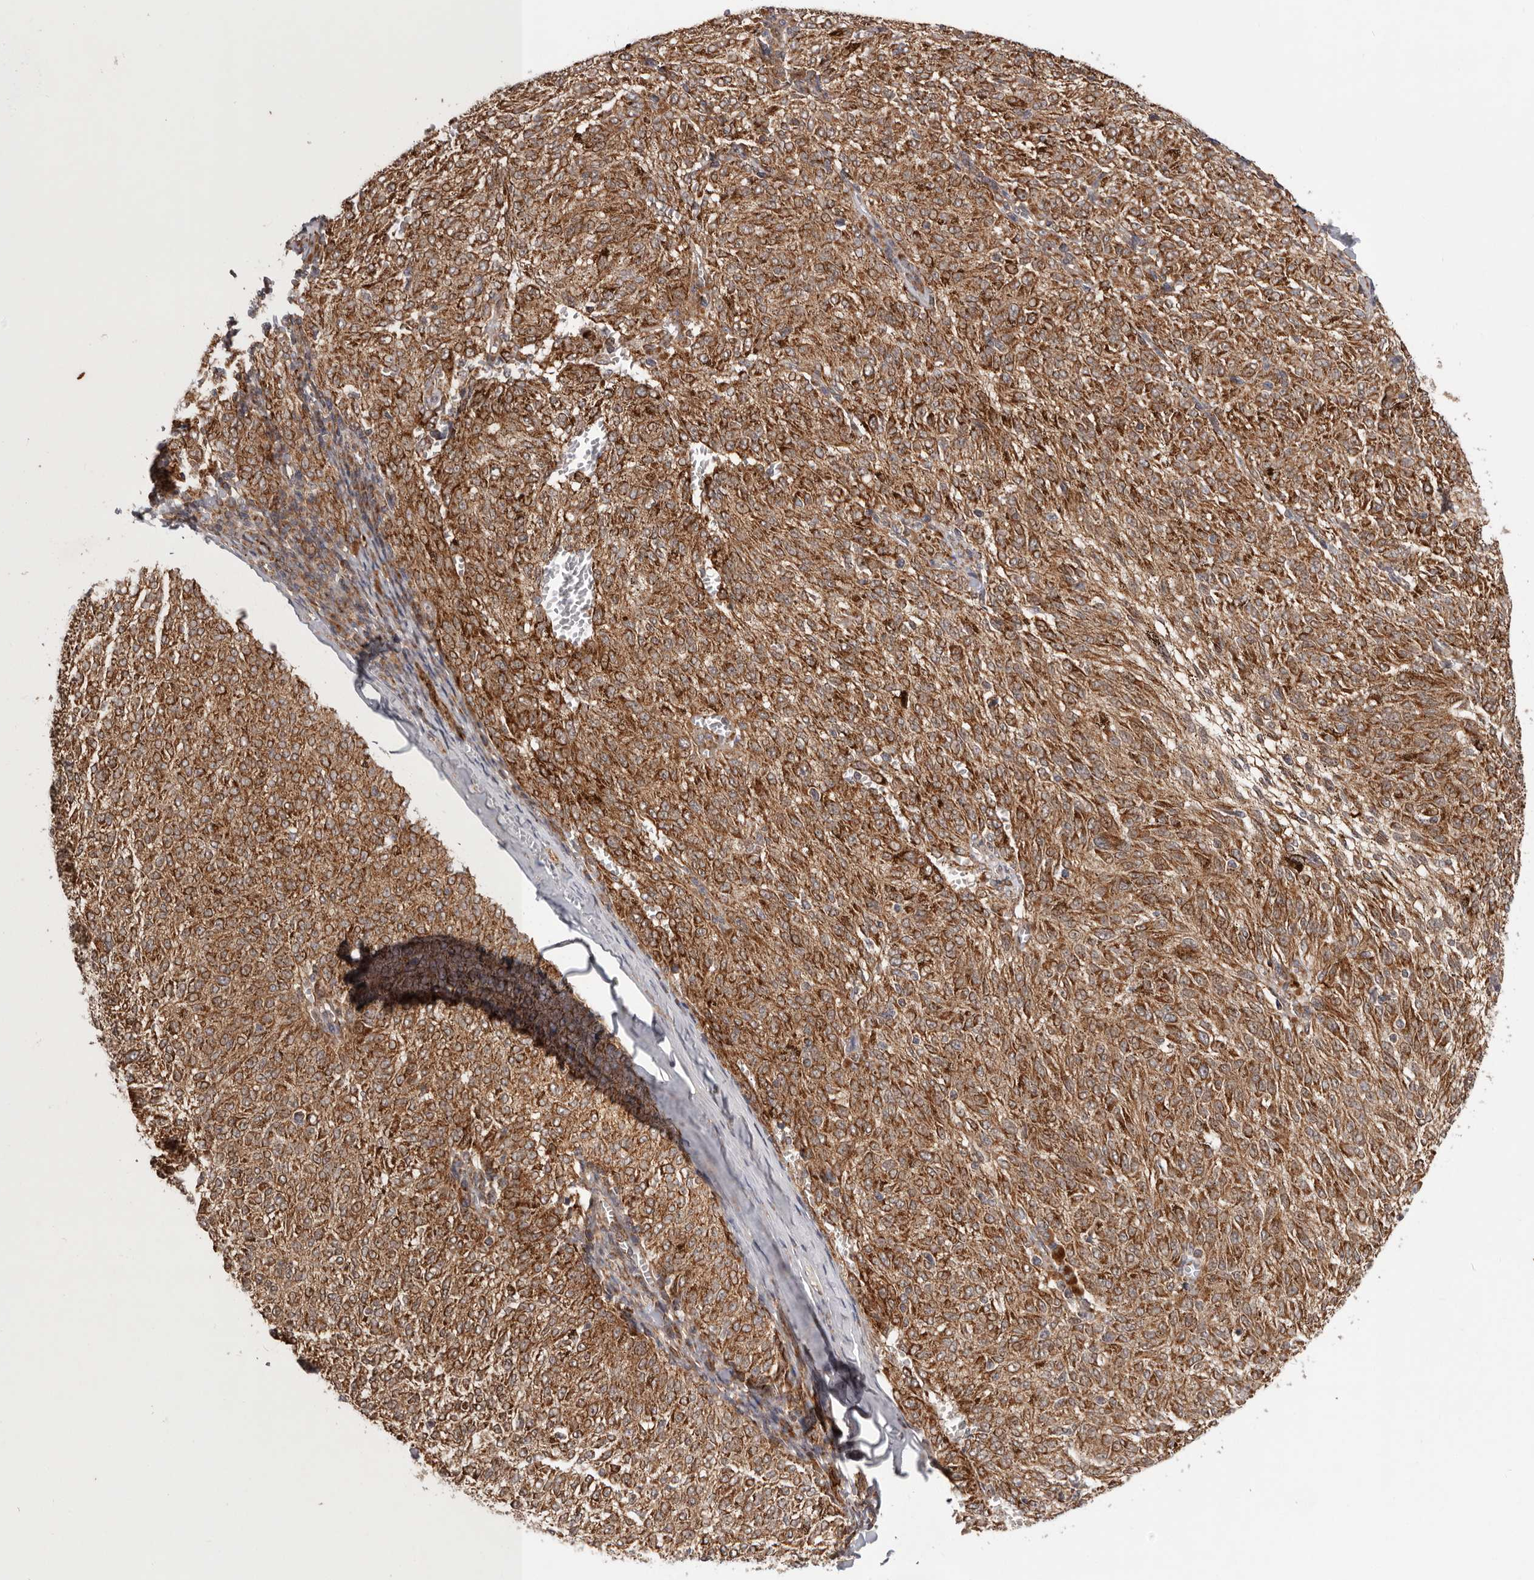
{"staining": {"intensity": "strong", "quantity": ">75%", "location": "cytoplasmic/membranous"}, "tissue": "melanoma", "cell_type": "Tumor cells", "image_type": "cancer", "snomed": [{"axis": "morphology", "description": "Malignant melanoma, NOS"}, {"axis": "topography", "description": "Skin"}], "caption": "Tumor cells show high levels of strong cytoplasmic/membranous staining in about >75% of cells in human malignant melanoma.", "gene": "MRPS10", "patient": {"sex": "female", "age": 72}}